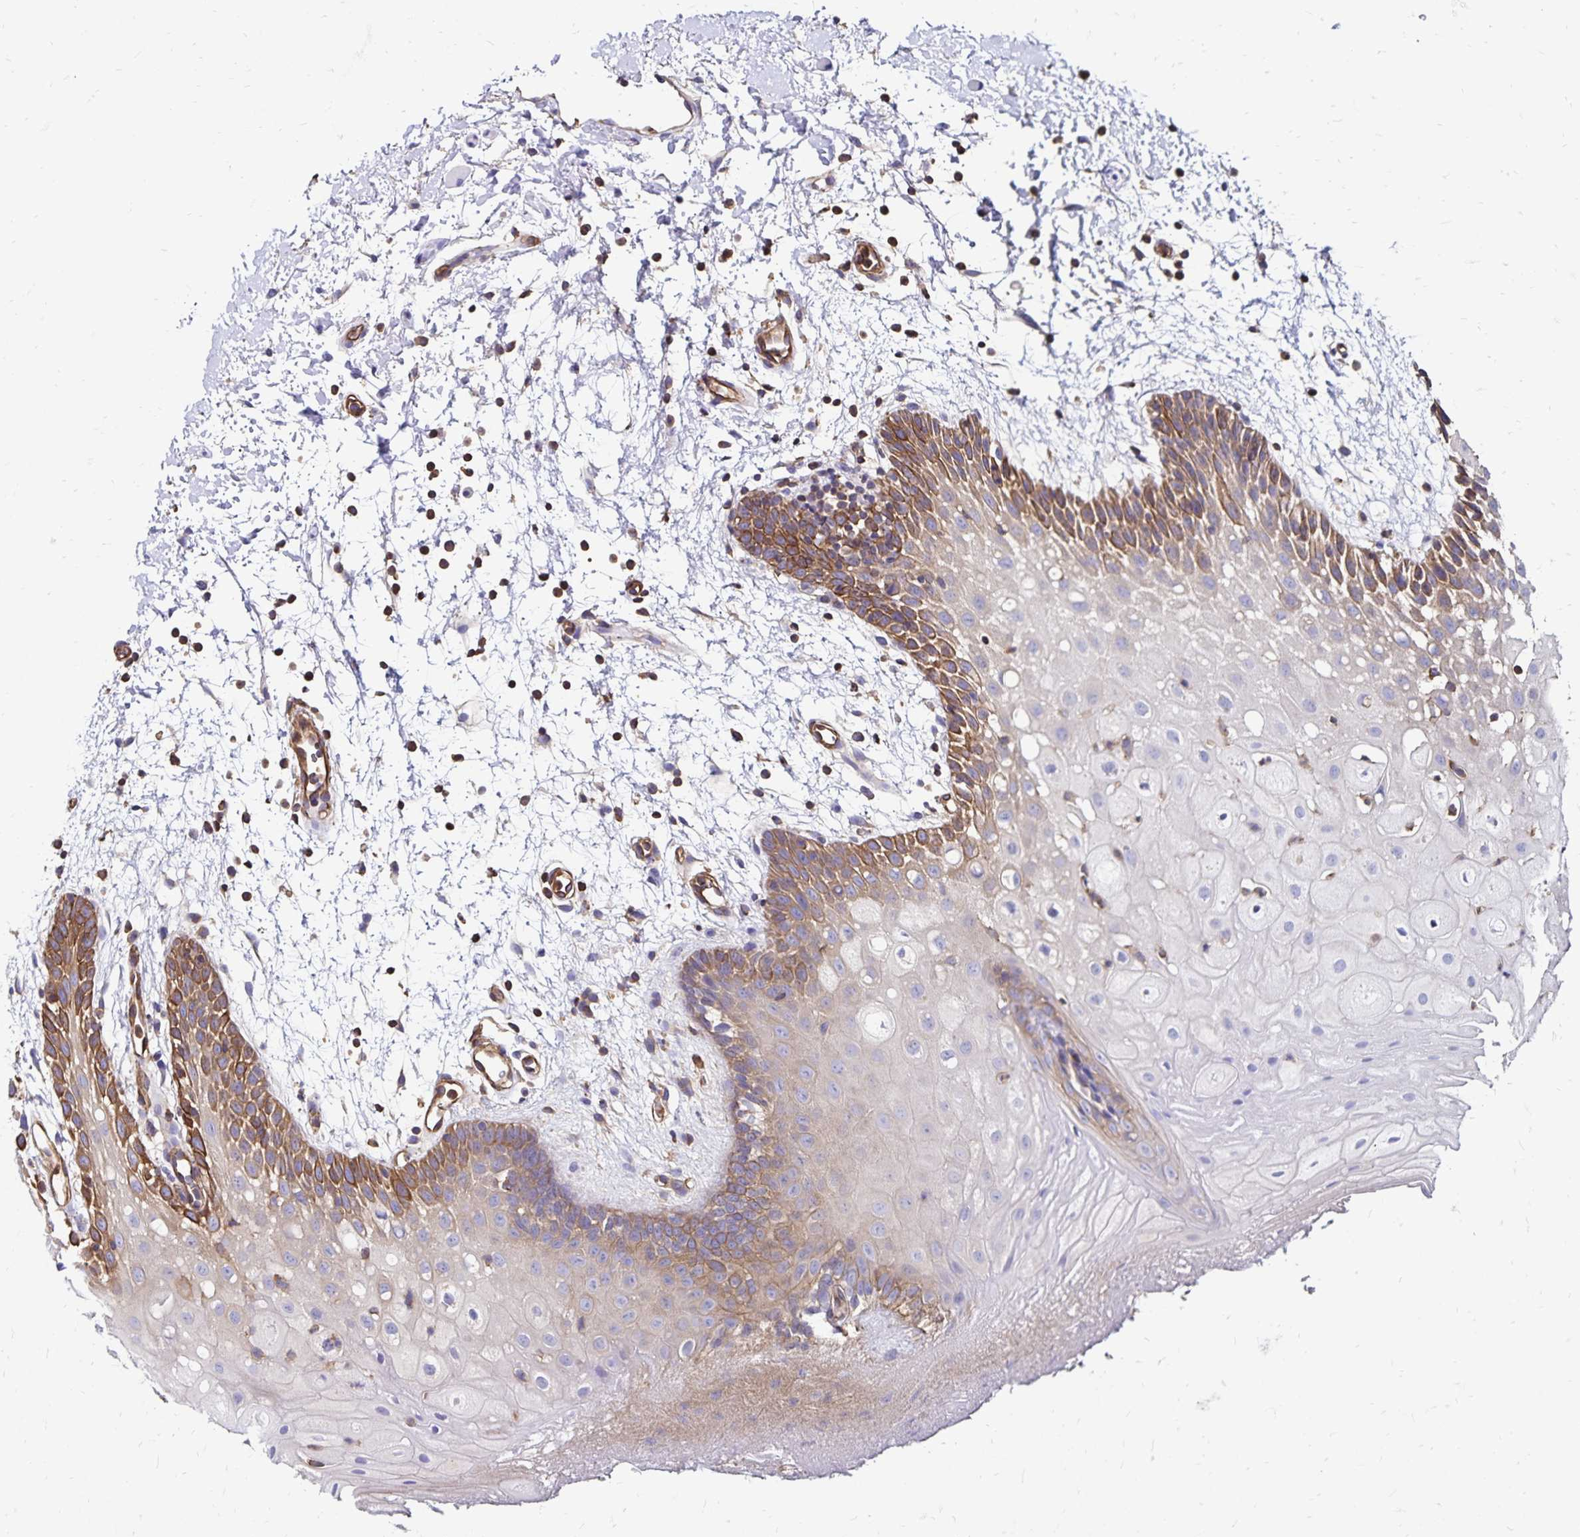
{"staining": {"intensity": "moderate", "quantity": "<25%", "location": "cytoplasmic/membranous"}, "tissue": "oral mucosa", "cell_type": "Squamous epithelial cells", "image_type": "normal", "snomed": [{"axis": "morphology", "description": "Normal tissue, NOS"}, {"axis": "morphology", "description": "Squamous cell carcinoma, NOS"}, {"axis": "topography", "description": "Oral tissue"}, {"axis": "topography", "description": "Tounge, NOS"}, {"axis": "topography", "description": "Head-Neck"}], "caption": "This photomicrograph exhibits unremarkable oral mucosa stained with immunohistochemistry to label a protein in brown. The cytoplasmic/membranous of squamous epithelial cells show moderate positivity for the protein. Nuclei are counter-stained blue.", "gene": "RPRML", "patient": {"sex": "male", "age": 62}}